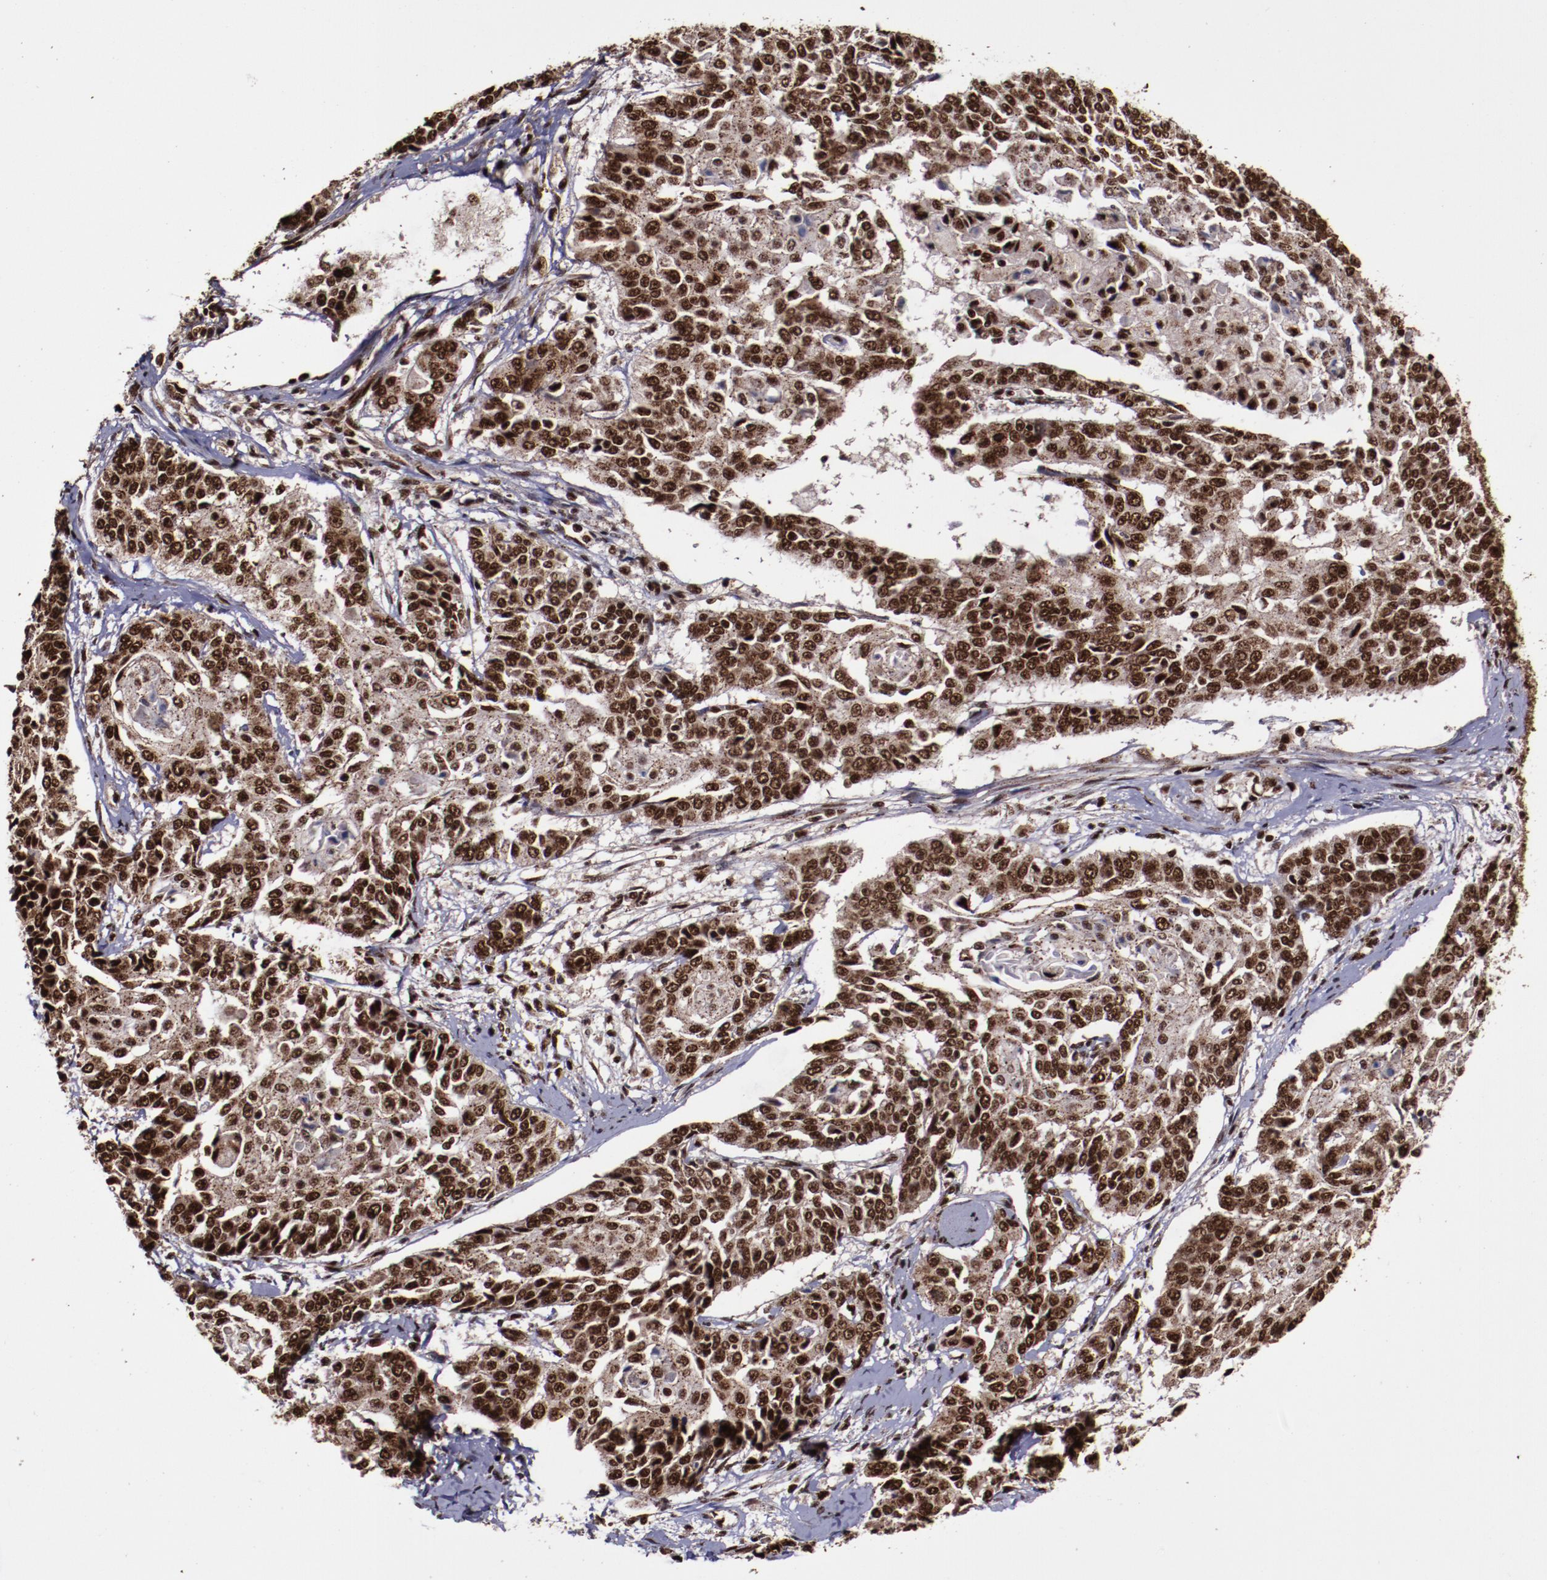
{"staining": {"intensity": "strong", "quantity": ">75%", "location": "cytoplasmic/membranous,nuclear"}, "tissue": "cervical cancer", "cell_type": "Tumor cells", "image_type": "cancer", "snomed": [{"axis": "morphology", "description": "Squamous cell carcinoma, NOS"}, {"axis": "topography", "description": "Cervix"}], "caption": "Immunohistochemistry (IHC) image of neoplastic tissue: human cervical cancer (squamous cell carcinoma) stained using IHC shows high levels of strong protein expression localized specifically in the cytoplasmic/membranous and nuclear of tumor cells, appearing as a cytoplasmic/membranous and nuclear brown color.", "gene": "SNW1", "patient": {"sex": "female", "age": 64}}